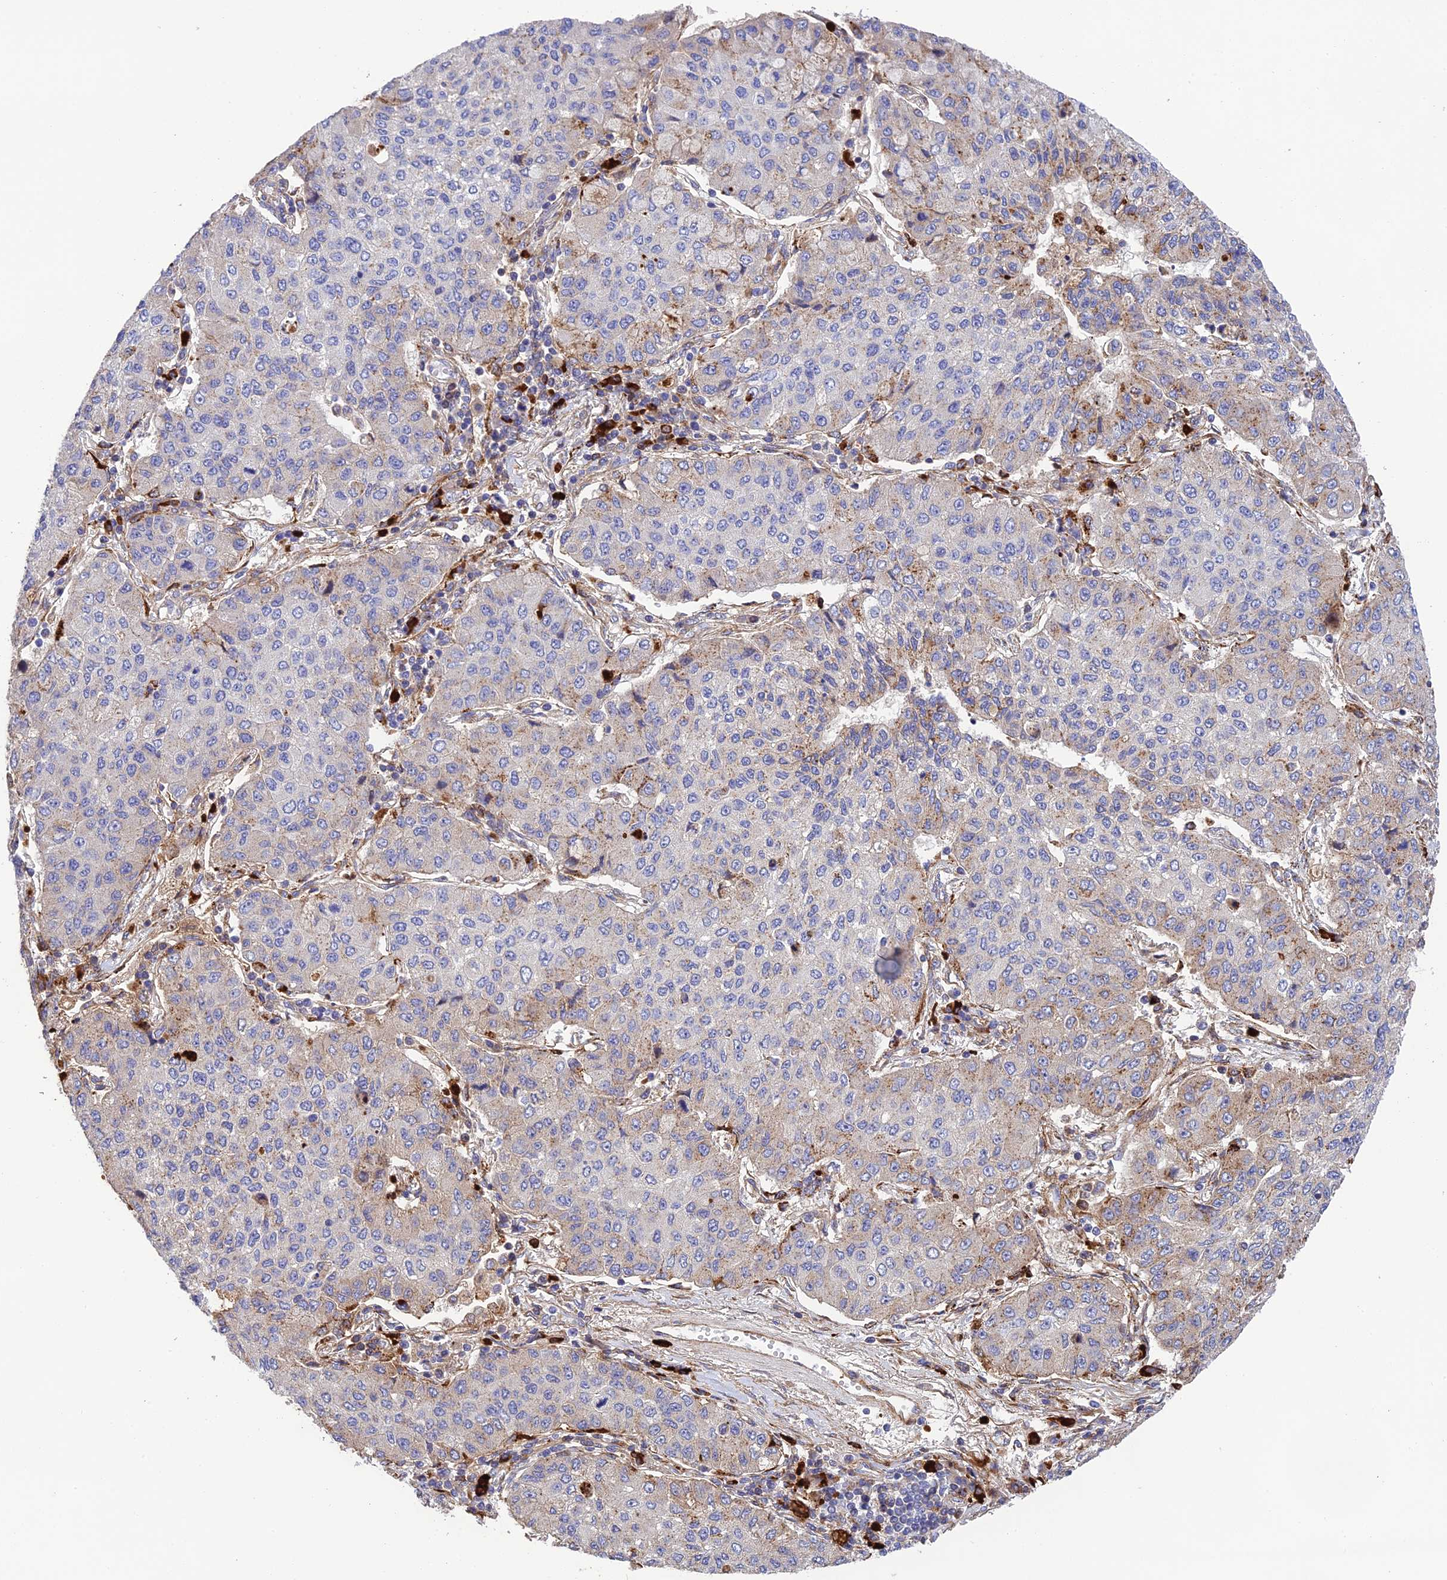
{"staining": {"intensity": "weak", "quantity": "<25%", "location": "cytoplasmic/membranous"}, "tissue": "lung cancer", "cell_type": "Tumor cells", "image_type": "cancer", "snomed": [{"axis": "morphology", "description": "Squamous cell carcinoma, NOS"}, {"axis": "topography", "description": "Lung"}], "caption": "Tumor cells are negative for protein expression in human lung cancer.", "gene": "CPSF4L", "patient": {"sex": "male", "age": 74}}